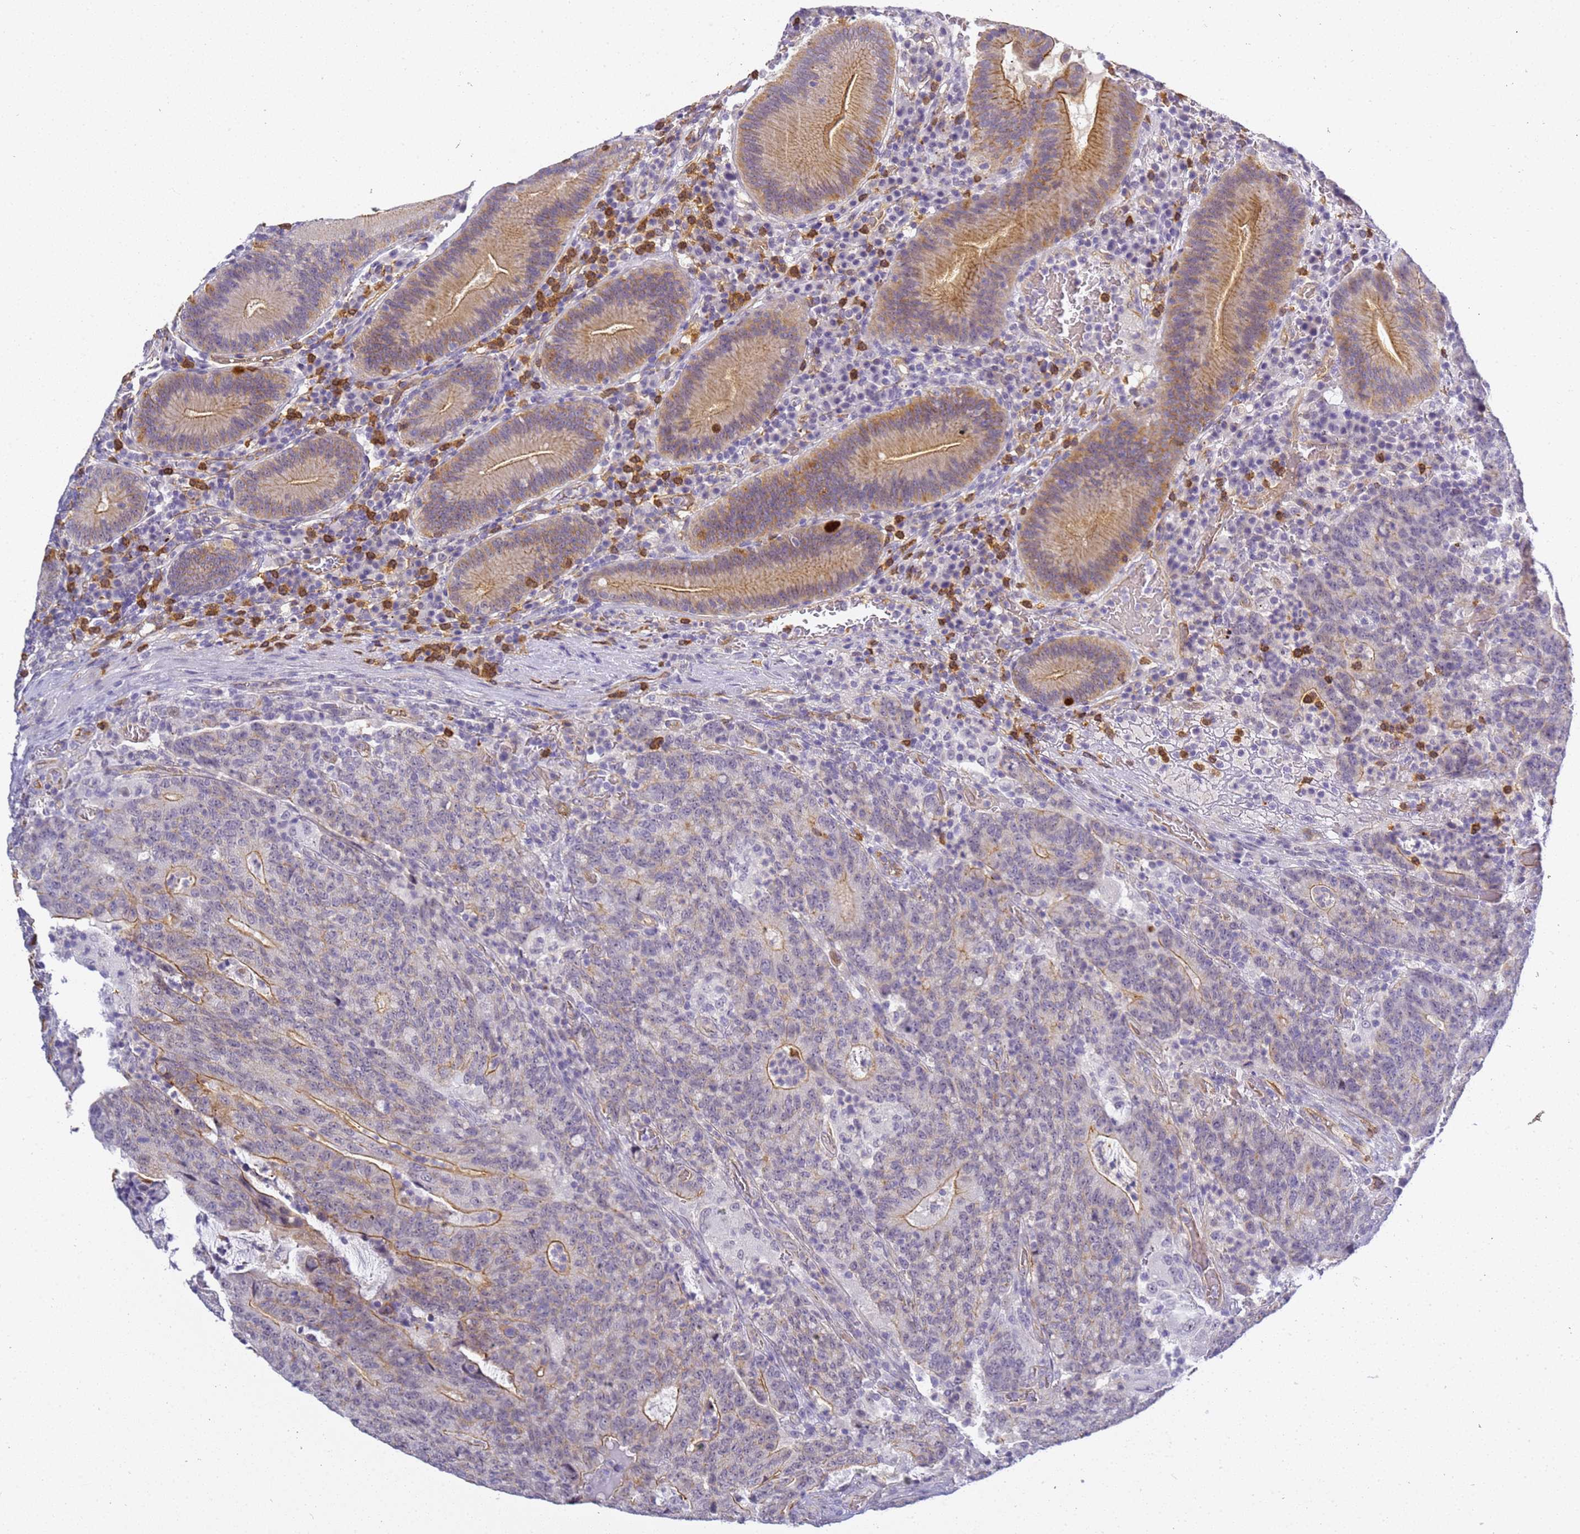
{"staining": {"intensity": "moderate", "quantity": "<25%", "location": "cytoplasmic/membranous"}, "tissue": "colorectal cancer", "cell_type": "Tumor cells", "image_type": "cancer", "snomed": [{"axis": "morphology", "description": "Normal tissue, NOS"}, {"axis": "morphology", "description": "Adenocarcinoma, NOS"}, {"axis": "topography", "description": "Colon"}], "caption": "About <25% of tumor cells in colorectal adenocarcinoma demonstrate moderate cytoplasmic/membranous protein expression as visualized by brown immunohistochemical staining.", "gene": "GON4L", "patient": {"sex": "female", "age": 75}}